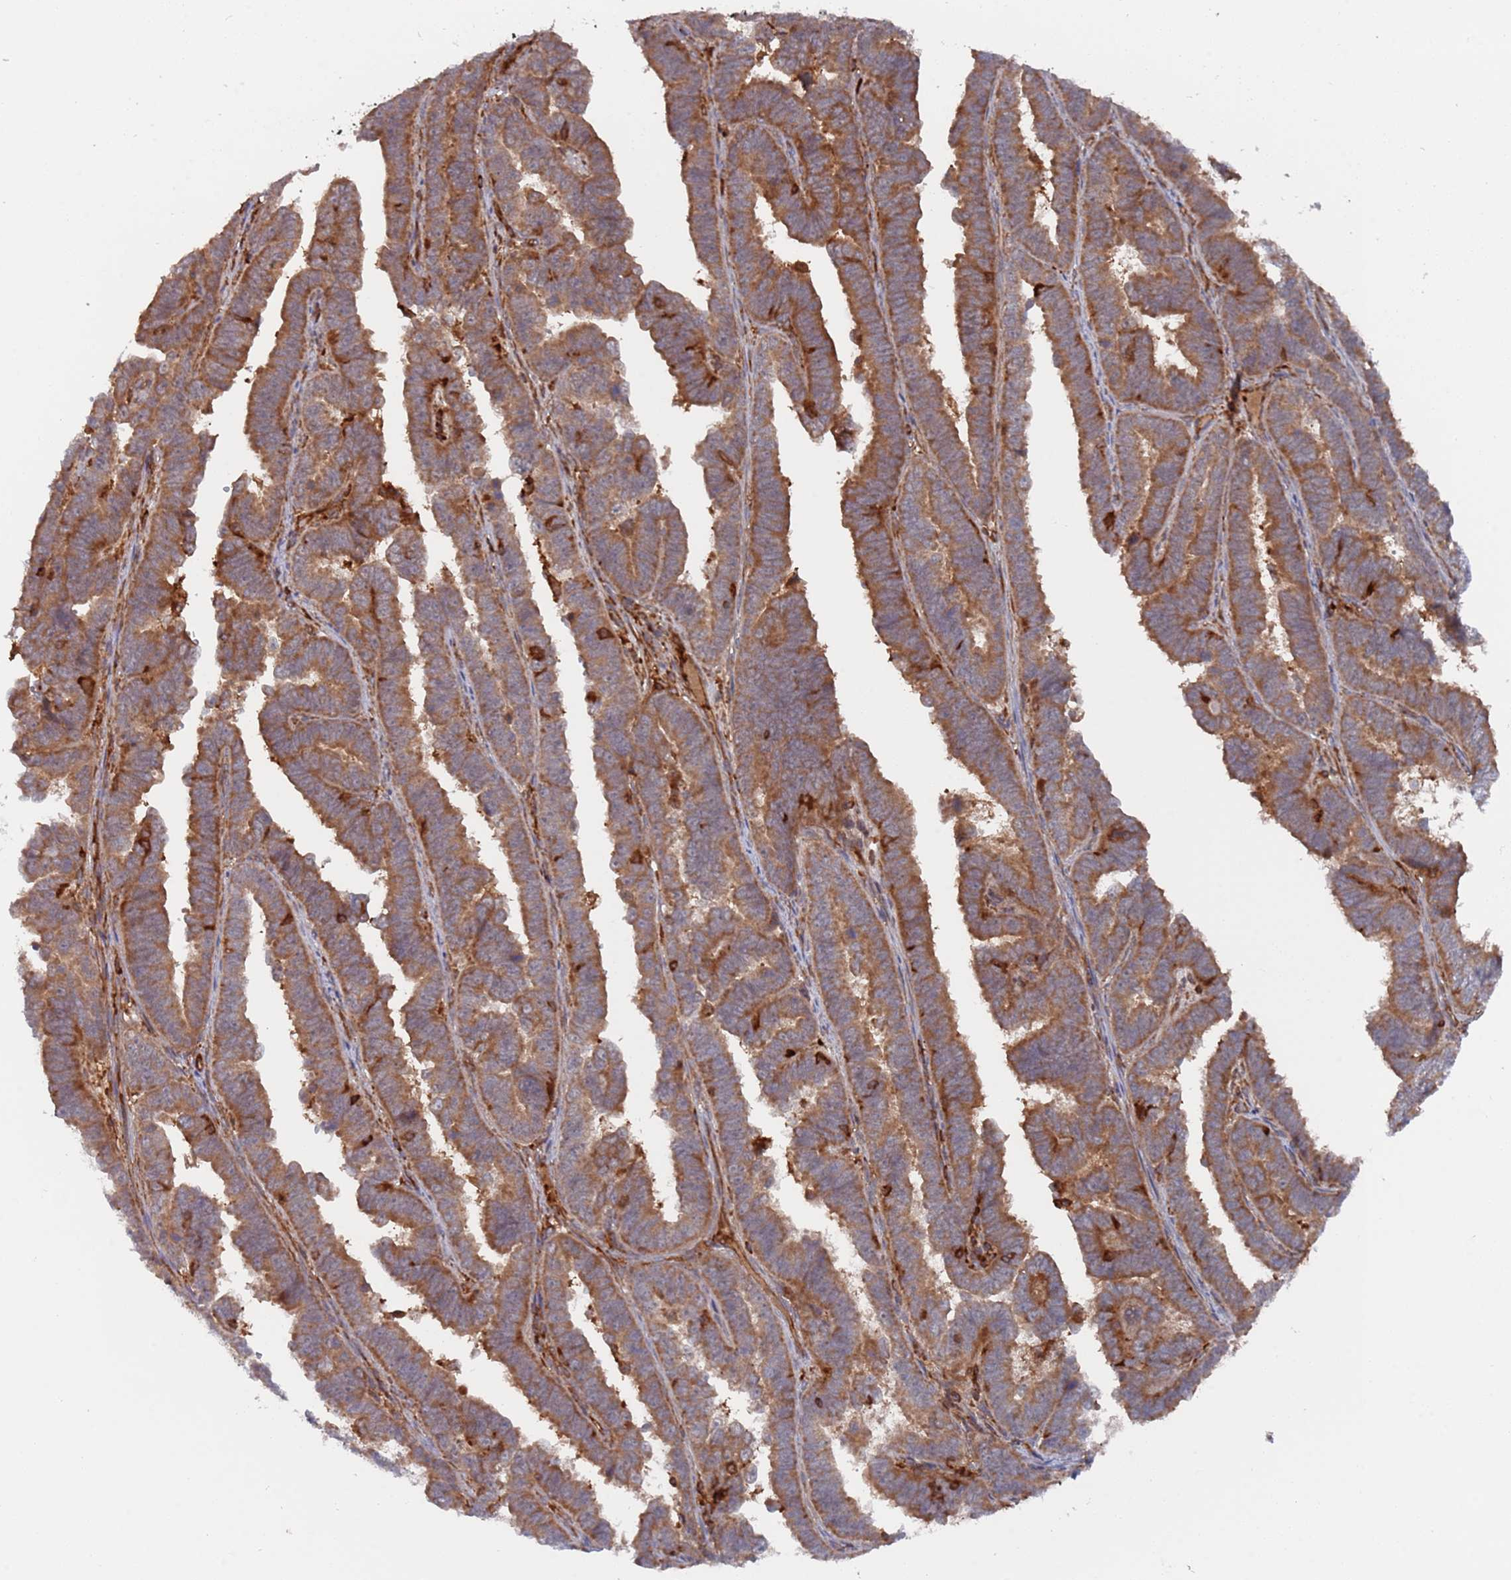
{"staining": {"intensity": "moderate", "quantity": ">75%", "location": "cytoplasmic/membranous"}, "tissue": "endometrial cancer", "cell_type": "Tumor cells", "image_type": "cancer", "snomed": [{"axis": "morphology", "description": "Adenocarcinoma, NOS"}, {"axis": "topography", "description": "Endometrium"}], "caption": "Immunohistochemical staining of endometrial cancer (adenocarcinoma) reveals medium levels of moderate cytoplasmic/membranous staining in about >75% of tumor cells. The protein of interest is stained brown, and the nuclei are stained in blue (DAB (3,3'-diaminobenzidine) IHC with brightfield microscopy, high magnification).", "gene": "DDX60", "patient": {"sex": "female", "age": 75}}